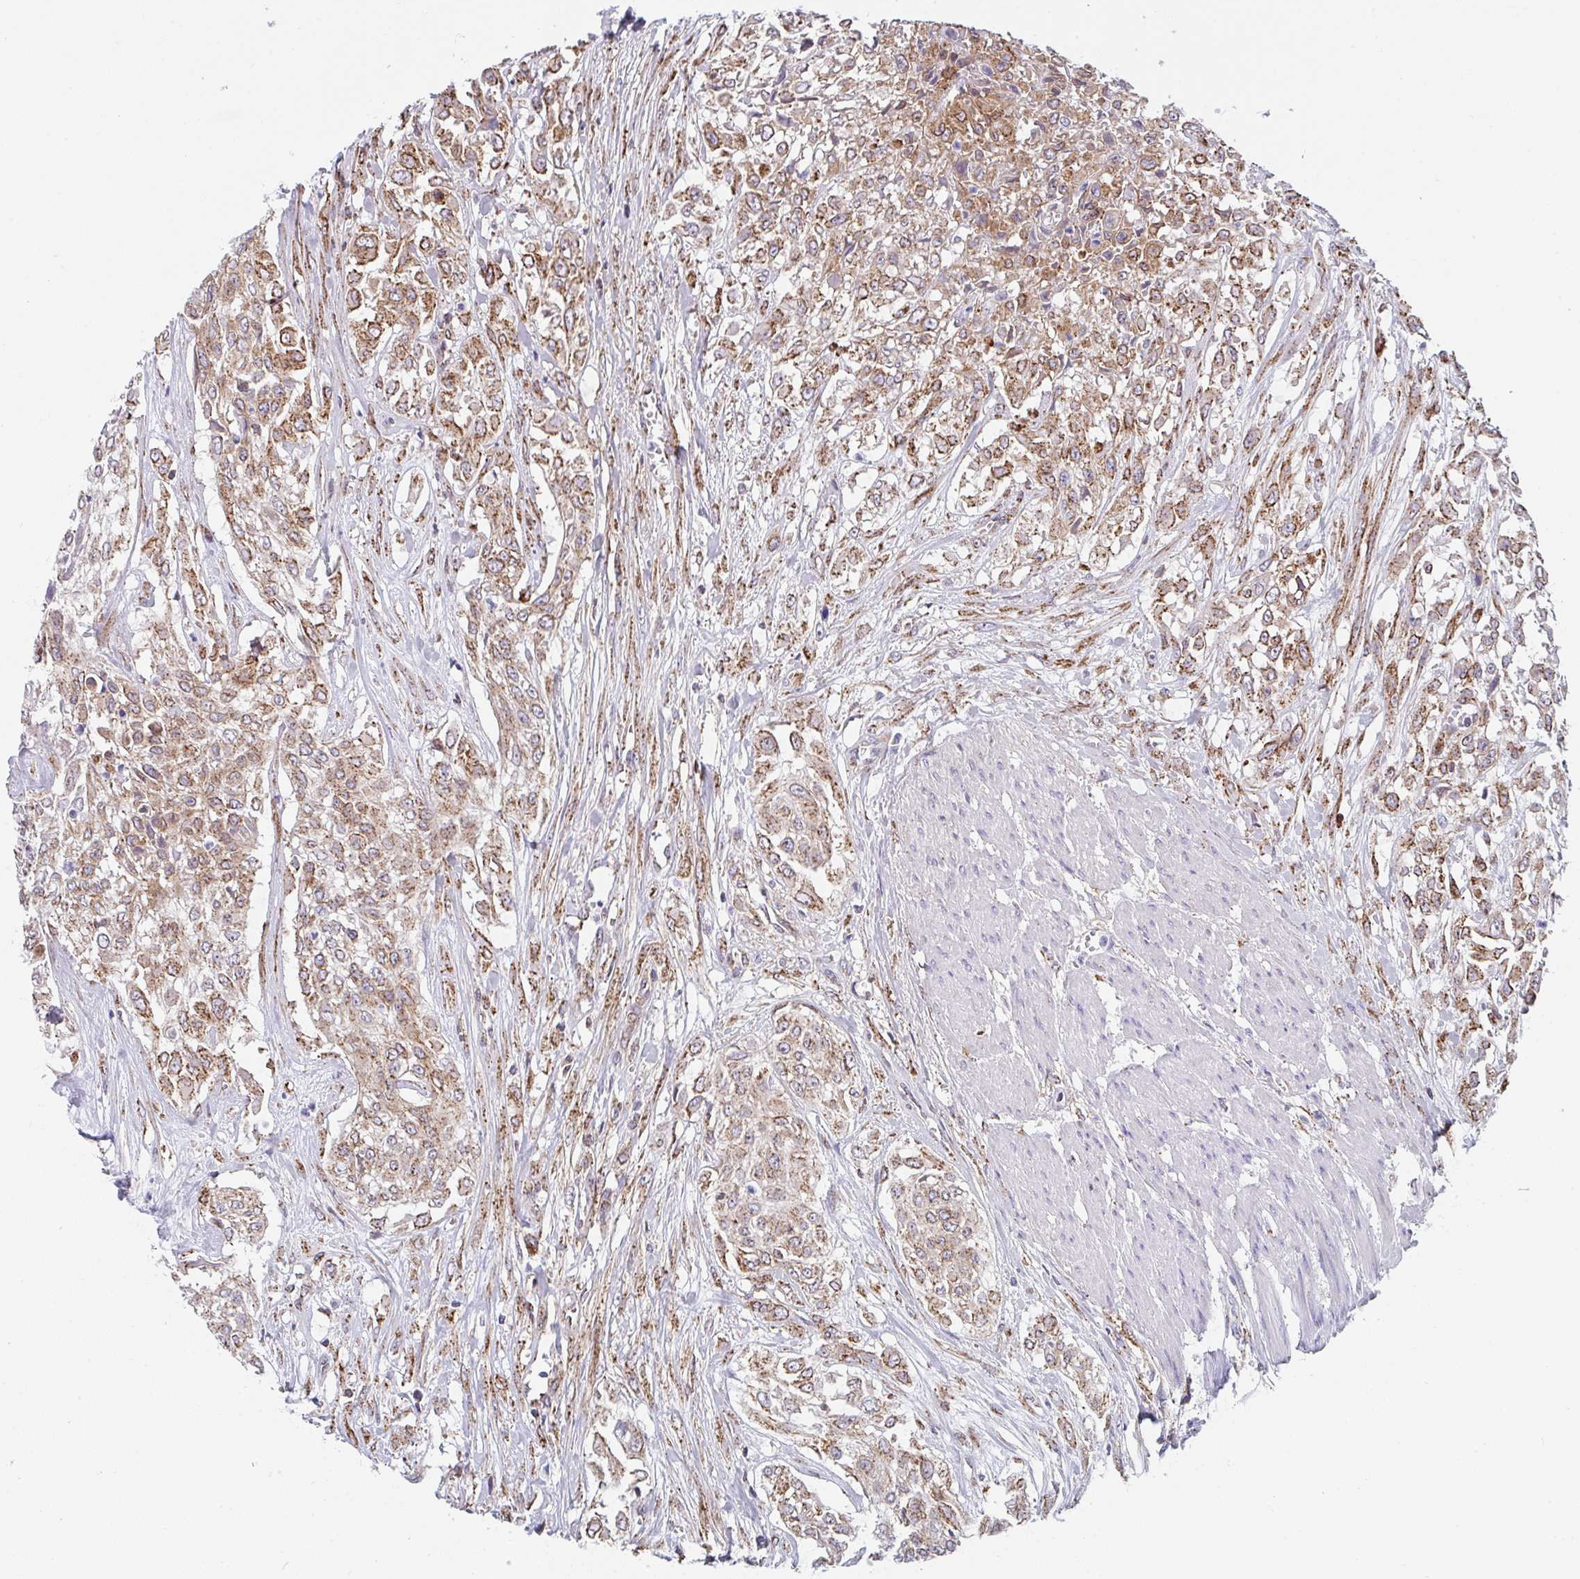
{"staining": {"intensity": "moderate", "quantity": ">75%", "location": "cytoplasmic/membranous"}, "tissue": "urothelial cancer", "cell_type": "Tumor cells", "image_type": "cancer", "snomed": [{"axis": "morphology", "description": "Urothelial carcinoma, High grade"}, {"axis": "topography", "description": "Urinary bladder"}], "caption": "Tumor cells reveal medium levels of moderate cytoplasmic/membranous positivity in approximately >75% of cells in human urothelial carcinoma (high-grade).", "gene": "PROSER3", "patient": {"sex": "male", "age": 57}}